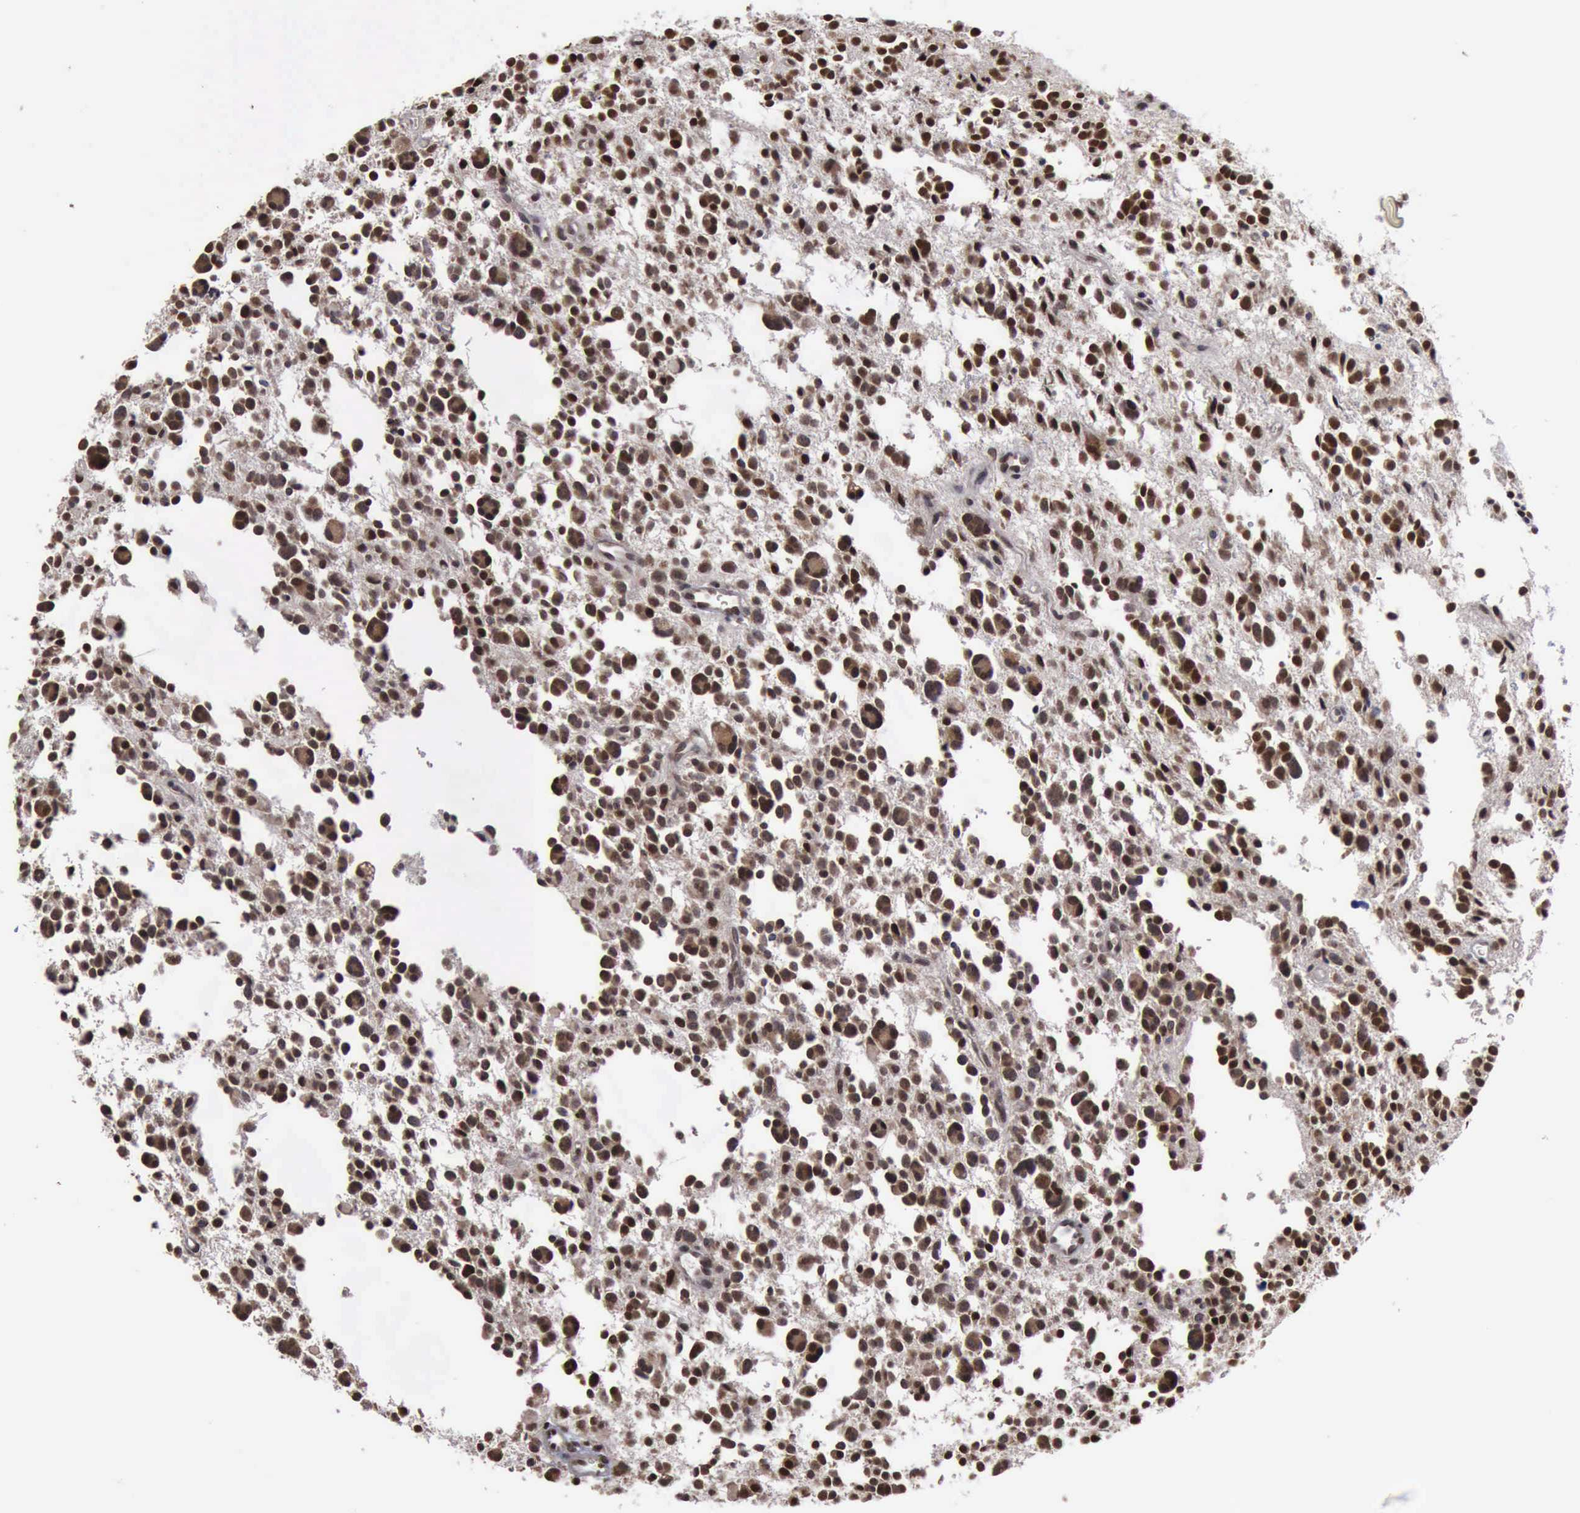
{"staining": {"intensity": "strong", "quantity": ">75%", "location": "nuclear"}, "tissue": "glioma", "cell_type": "Tumor cells", "image_type": "cancer", "snomed": [{"axis": "morphology", "description": "Glioma, malignant, Low grade"}, {"axis": "topography", "description": "Brain"}], "caption": "There is high levels of strong nuclear expression in tumor cells of glioma, as demonstrated by immunohistochemical staining (brown color).", "gene": "RTCB", "patient": {"sex": "female", "age": 36}}